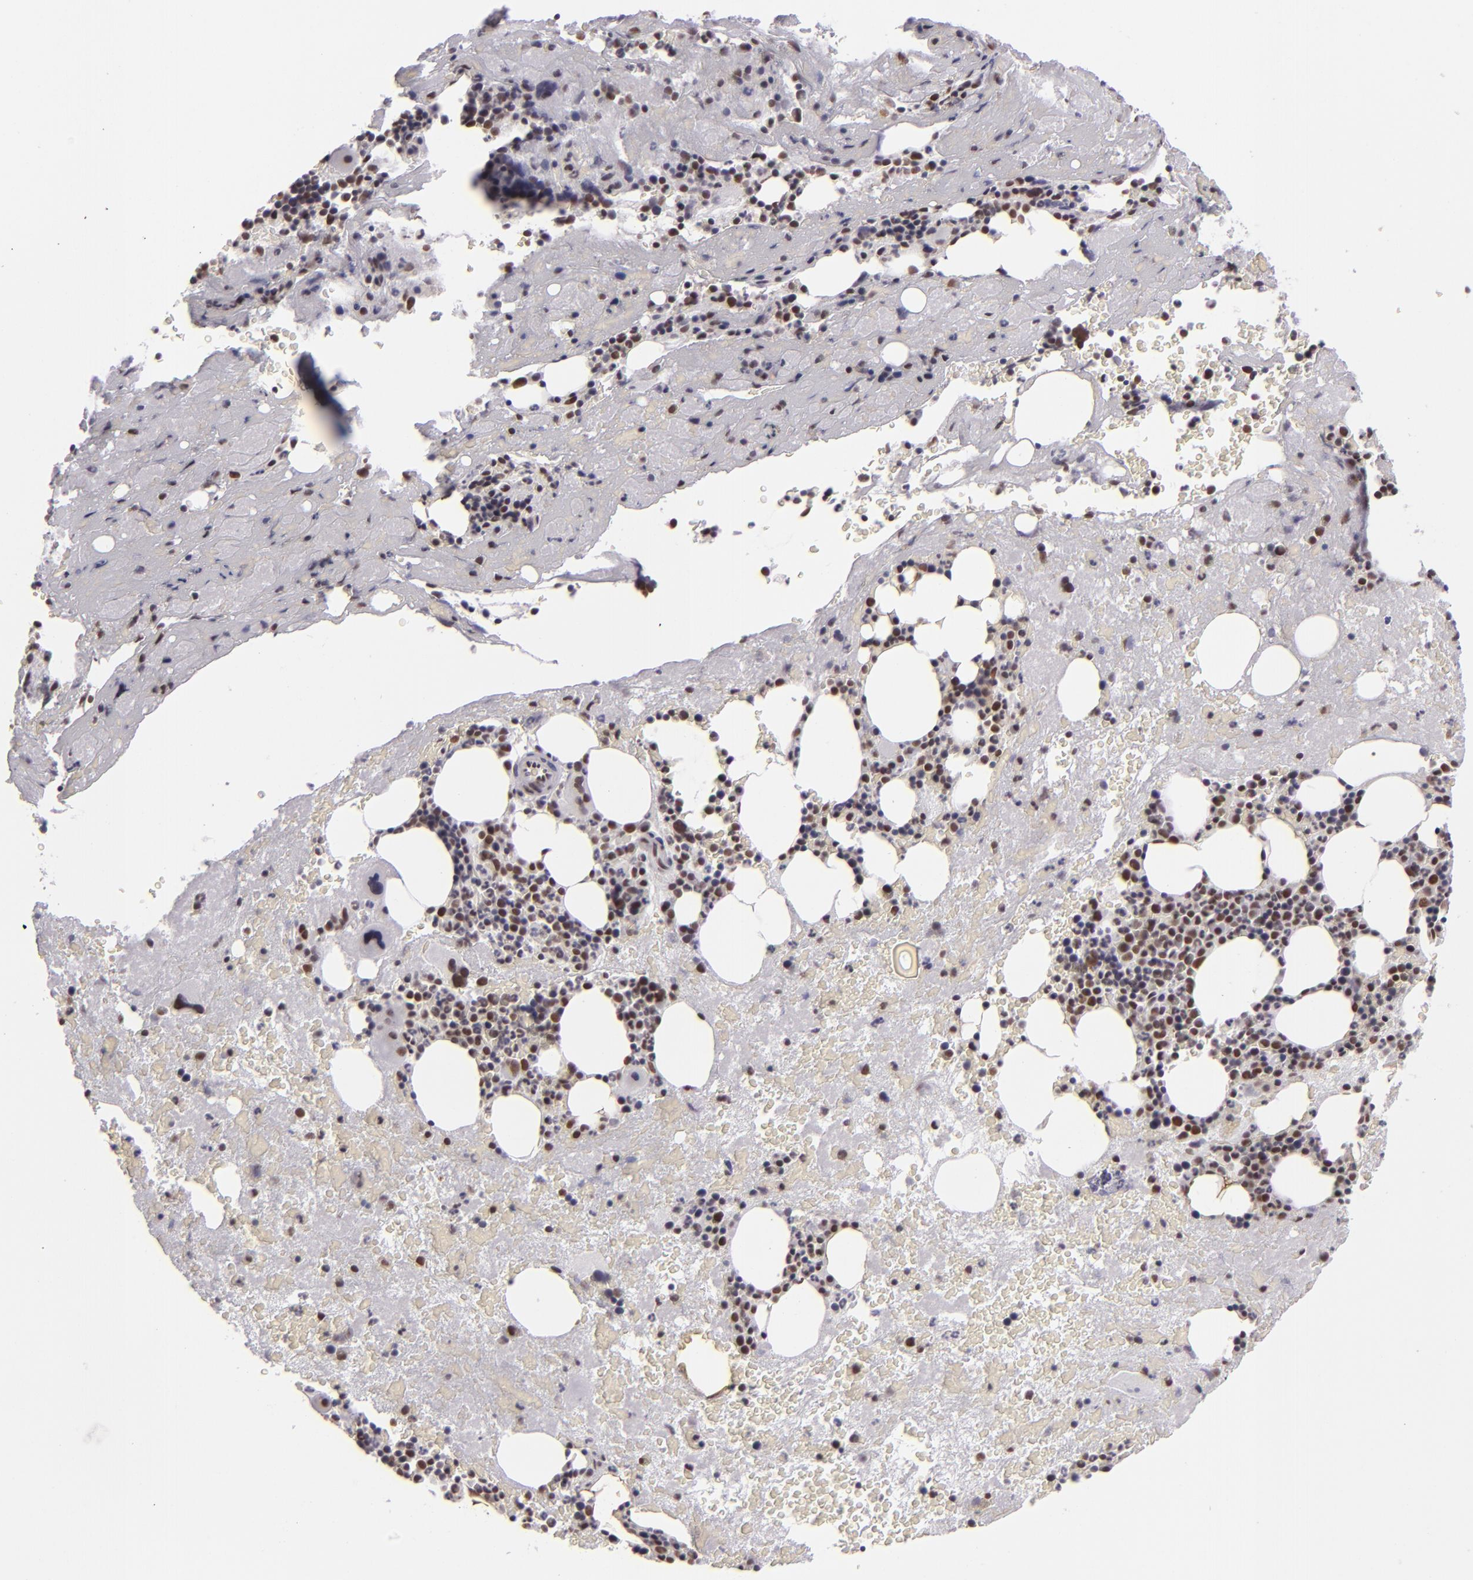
{"staining": {"intensity": "weak", "quantity": "25%-75%", "location": "nuclear"}, "tissue": "bone marrow", "cell_type": "Hematopoietic cells", "image_type": "normal", "snomed": [{"axis": "morphology", "description": "Normal tissue, NOS"}, {"axis": "topography", "description": "Bone marrow"}], "caption": "Bone marrow stained with DAB immunohistochemistry (IHC) displays low levels of weak nuclear staining in approximately 25%-75% of hematopoietic cells. (Brightfield microscopy of DAB IHC at high magnification).", "gene": "BRD8", "patient": {"sex": "male", "age": 76}}